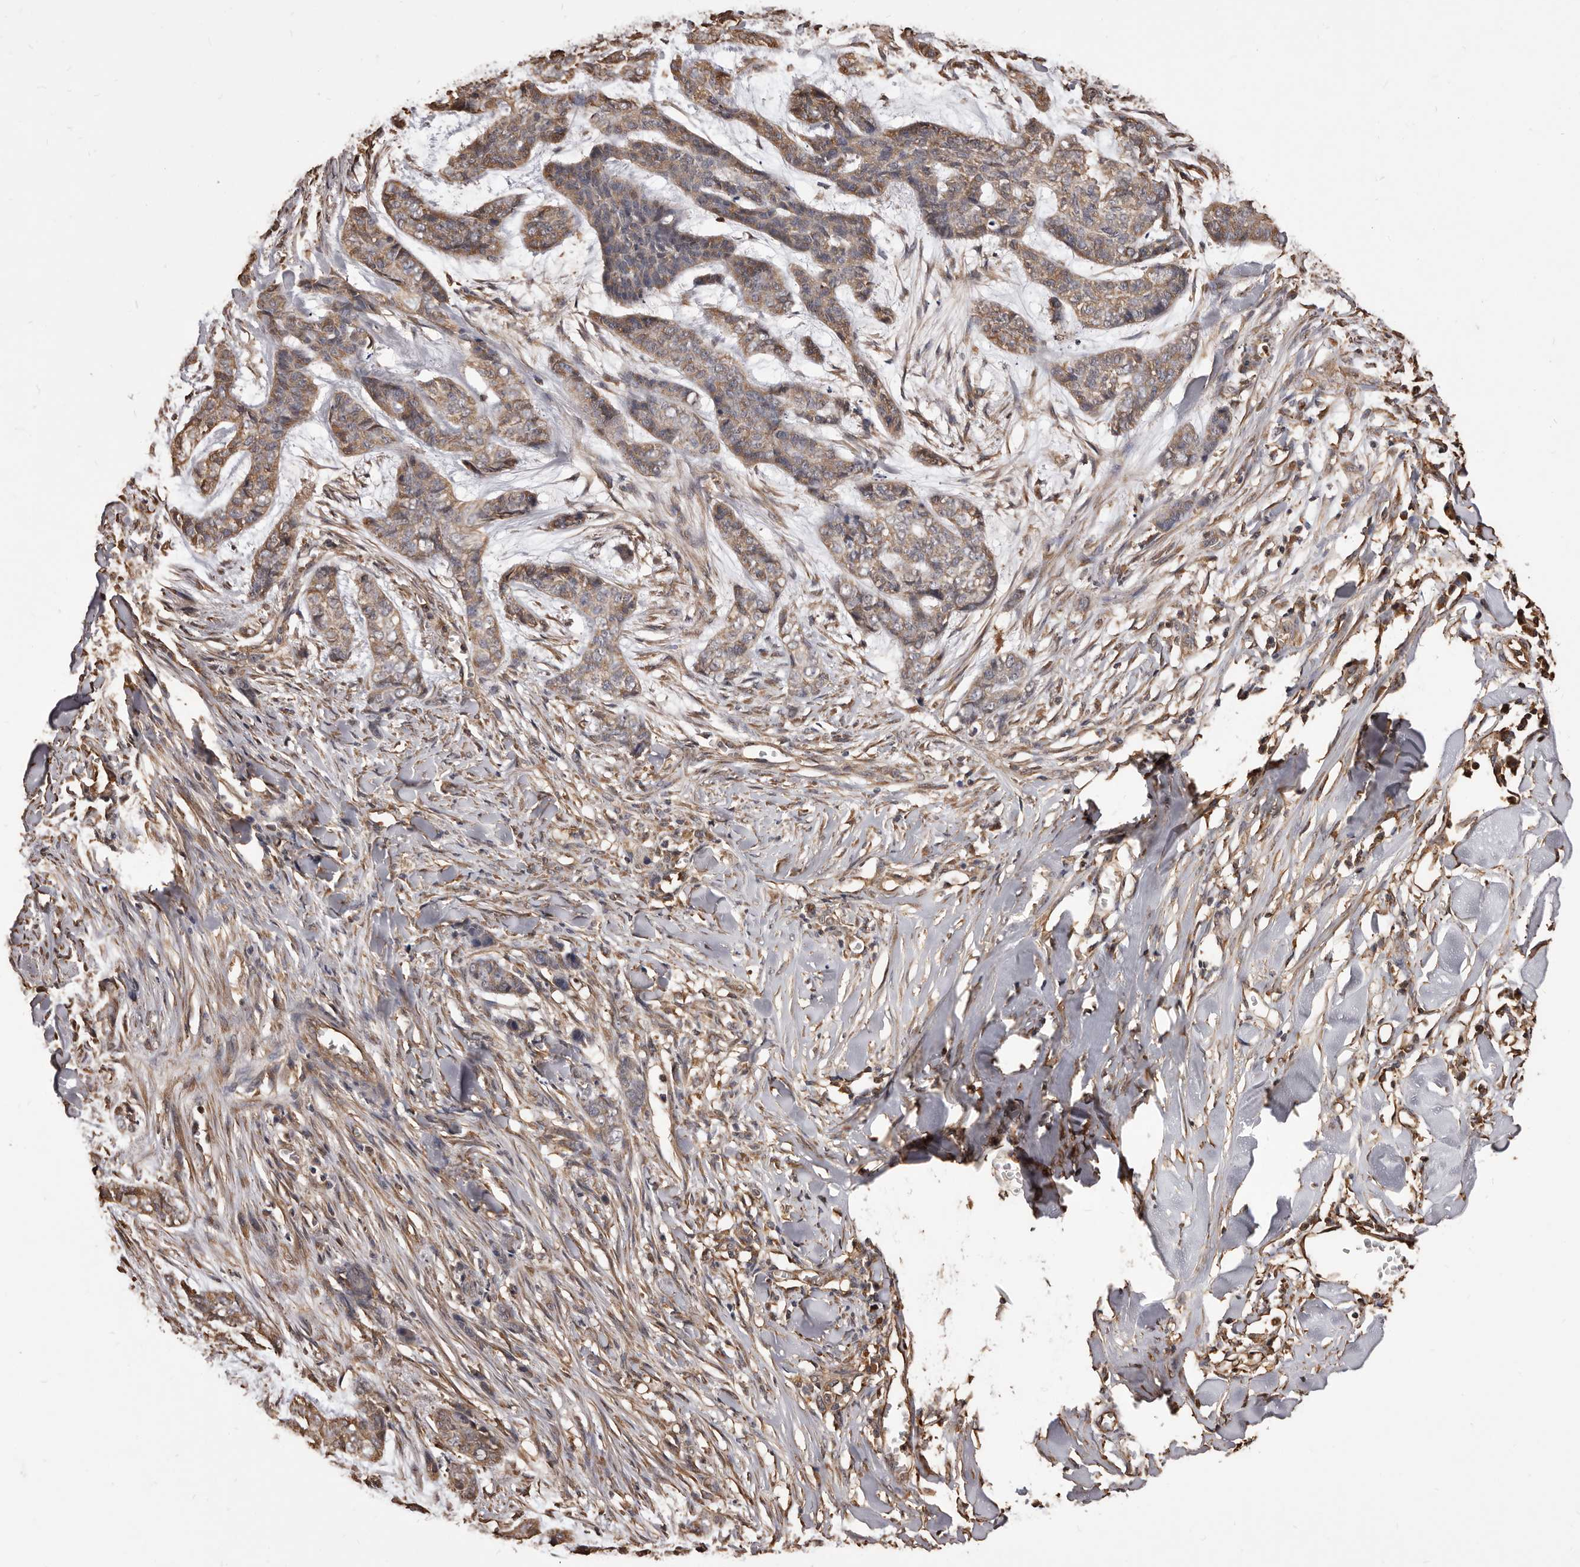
{"staining": {"intensity": "weak", "quantity": ">75%", "location": "cytoplasmic/membranous"}, "tissue": "skin cancer", "cell_type": "Tumor cells", "image_type": "cancer", "snomed": [{"axis": "morphology", "description": "Basal cell carcinoma"}, {"axis": "topography", "description": "Skin"}], "caption": "Immunohistochemistry (IHC) (DAB (3,3'-diaminobenzidine)) staining of human skin cancer (basal cell carcinoma) shows weak cytoplasmic/membranous protein positivity in approximately >75% of tumor cells. The staining is performed using DAB brown chromogen to label protein expression. The nuclei are counter-stained blue using hematoxylin.", "gene": "ALPK1", "patient": {"sex": "female", "age": 64}}